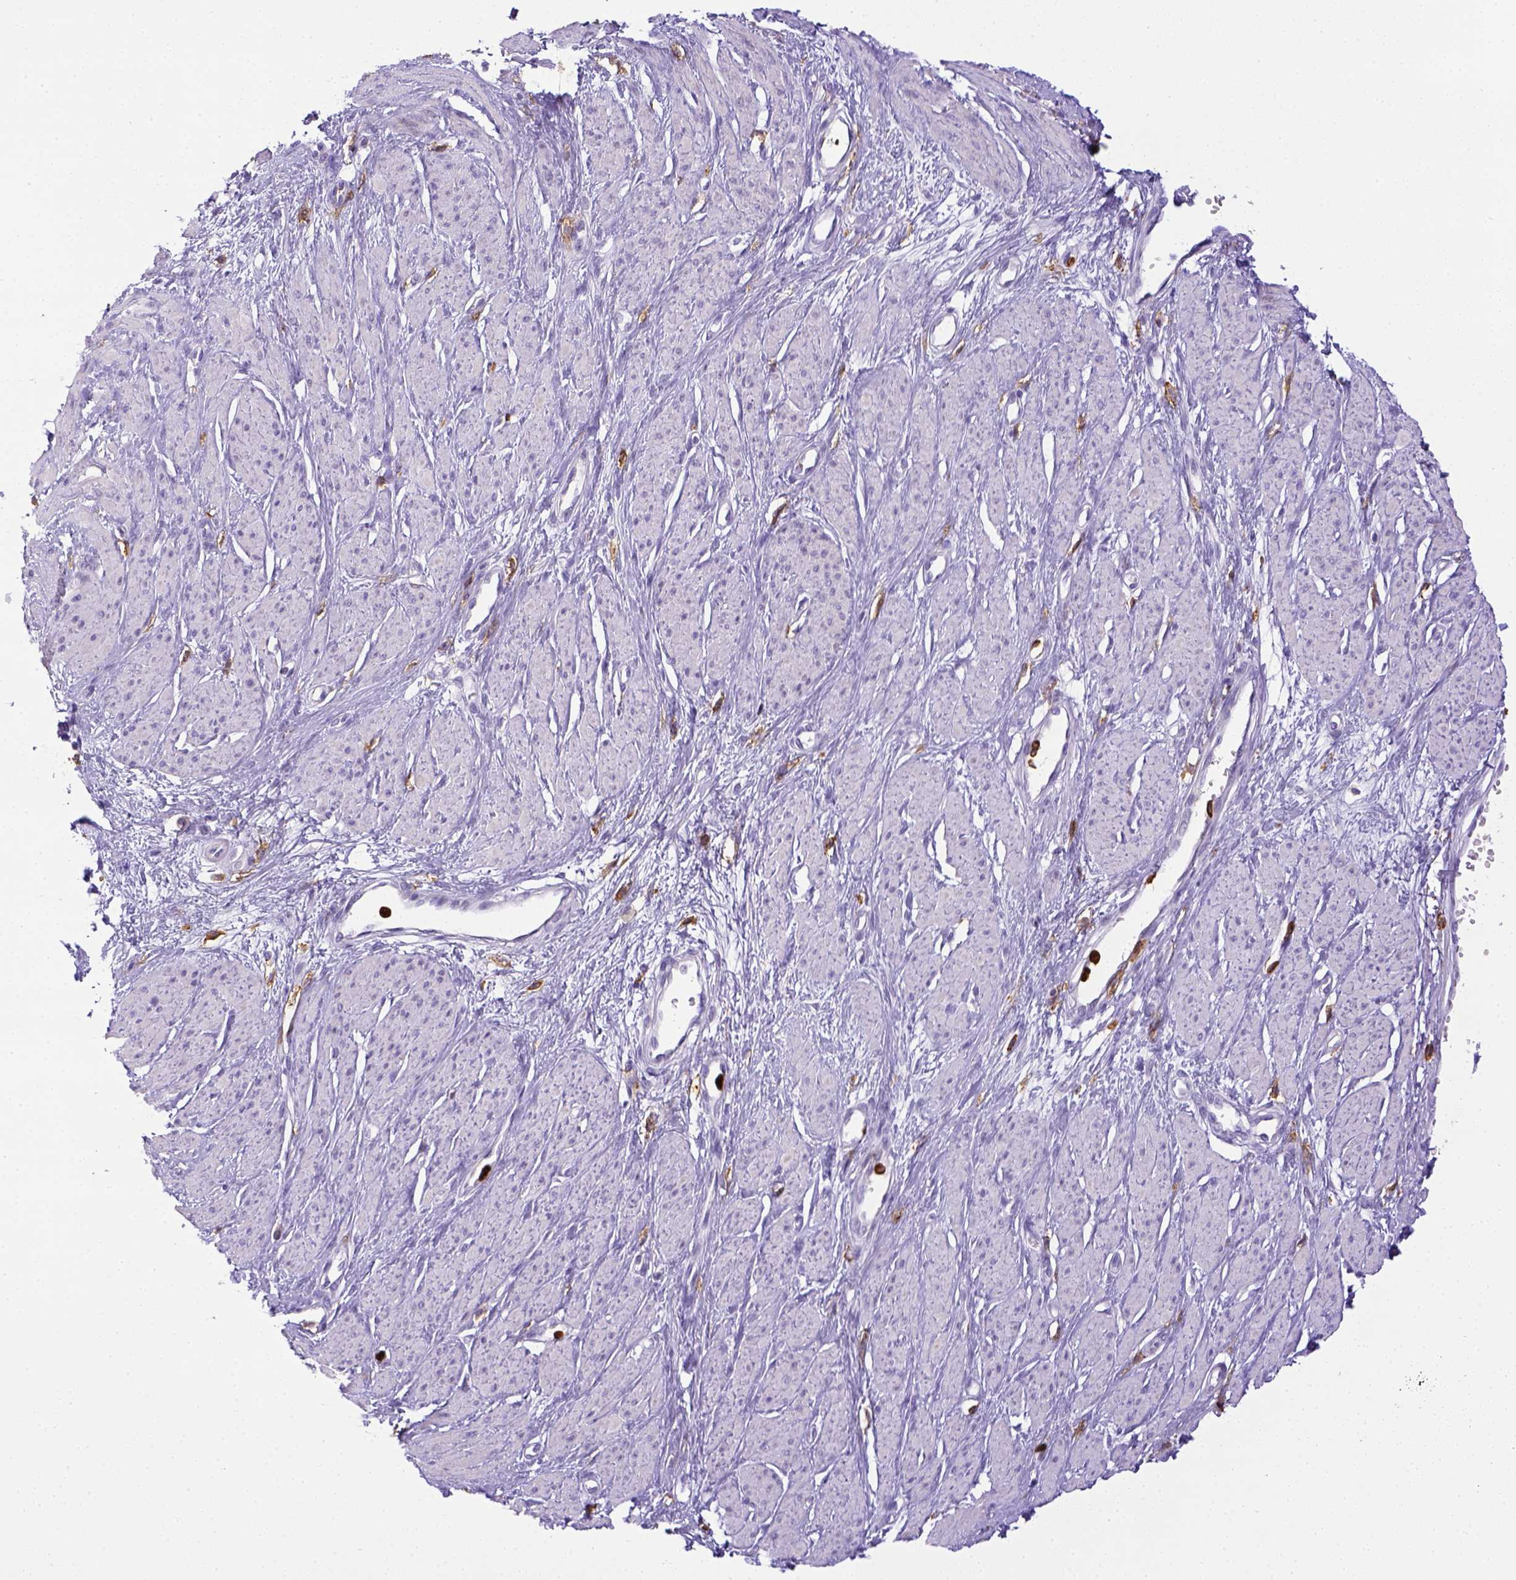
{"staining": {"intensity": "negative", "quantity": "none", "location": "none"}, "tissue": "smooth muscle", "cell_type": "Smooth muscle cells", "image_type": "normal", "snomed": [{"axis": "morphology", "description": "Normal tissue, NOS"}, {"axis": "topography", "description": "Smooth muscle"}, {"axis": "topography", "description": "Uterus"}], "caption": "IHC of benign smooth muscle reveals no staining in smooth muscle cells.", "gene": "ITGAM", "patient": {"sex": "female", "age": 39}}